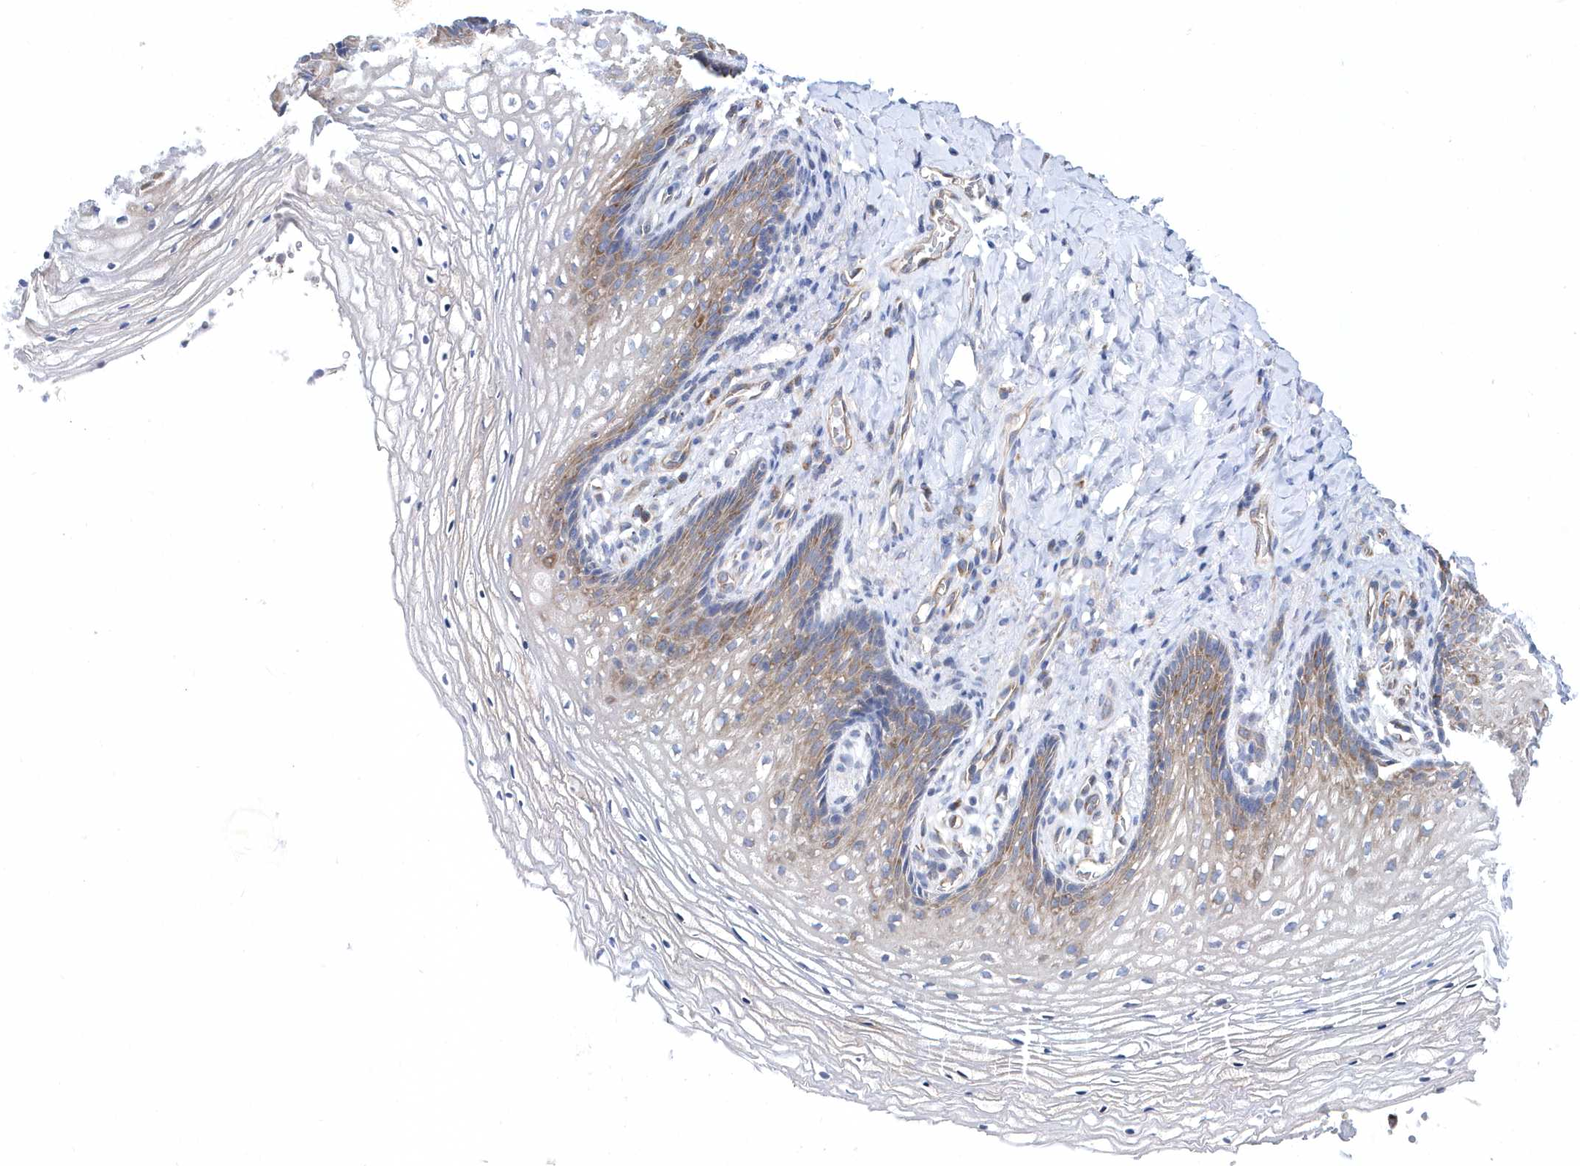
{"staining": {"intensity": "moderate", "quantity": "<25%", "location": "cytoplasmic/membranous"}, "tissue": "vagina", "cell_type": "Squamous epithelial cells", "image_type": "normal", "snomed": [{"axis": "morphology", "description": "Normal tissue, NOS"}, {"axis": "topography", "description": "Vagina"}], "caption": "Immunohistochemistry (IHC) (DAB) staining of unremarkable human vagina reveals moderate cytoplasmic/membranous protein staining in approximately <25% of squamous epithelial cells. (Stains: DAB (3,3'-diaminobenzidine) in brown, nuclei in blue, Microscopy: brightfield microscopy at high magnification).", "gene": "JKAMP", "patient": {"sex": "female", "age": 60}}